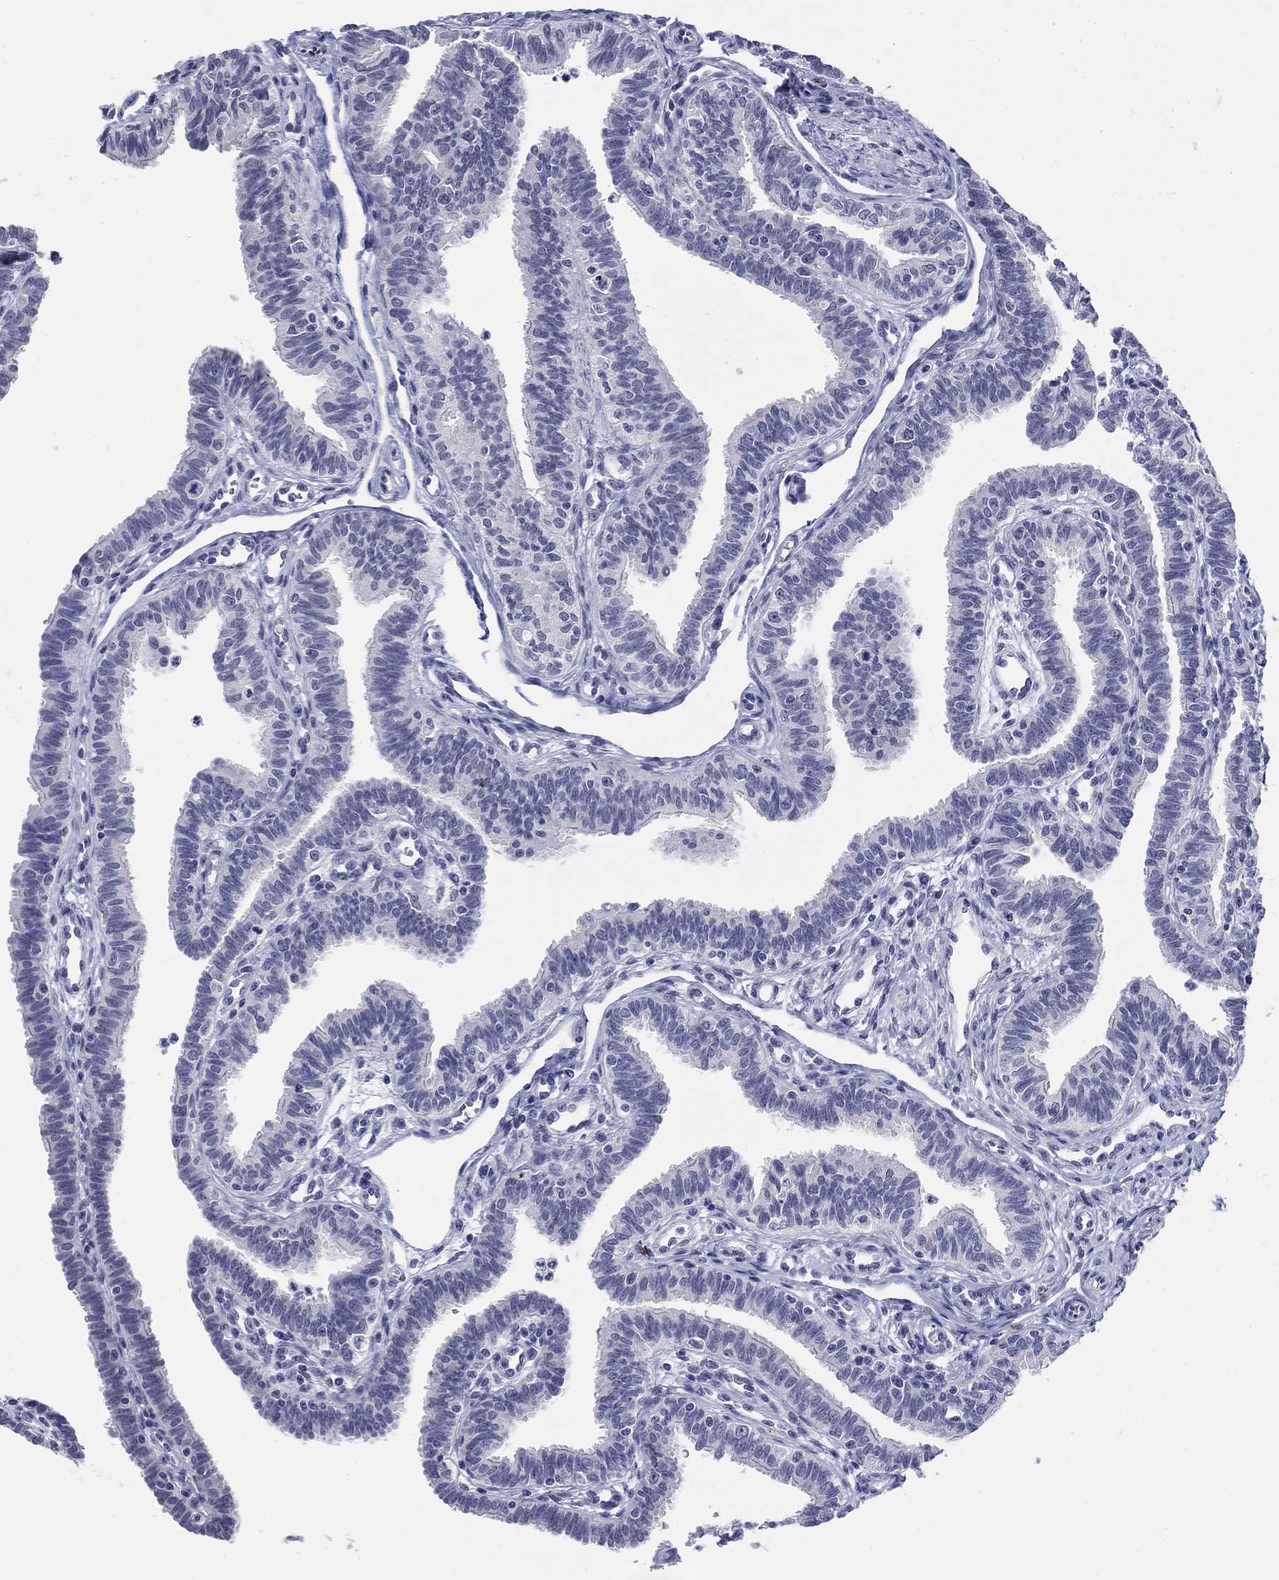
{"staining": {"intensity": "negative", "quantity": "none", "location": "none"}, "tissue": "fallopian tube", "cell_type": "Glandular cells", "image_type": "normal", "snomed": [{"axis": "morphology", "description": "Normal tissue, NOS"}, {"axis": "topography", "description": "Fallopian tube"}], "caption": "DAB (3,3'-diaminobenzidine) immunohistochemical staining of unremarkable human fallopian tube exhibits no significant staining in glandular cells. (Brightfield microscopy of DAB (3,3'-diaminobenzidine) immunohistochemistry (IHC) at high magnification).", "gene": "ECEL1", "patient": {"sex": "female", "age": 36}}